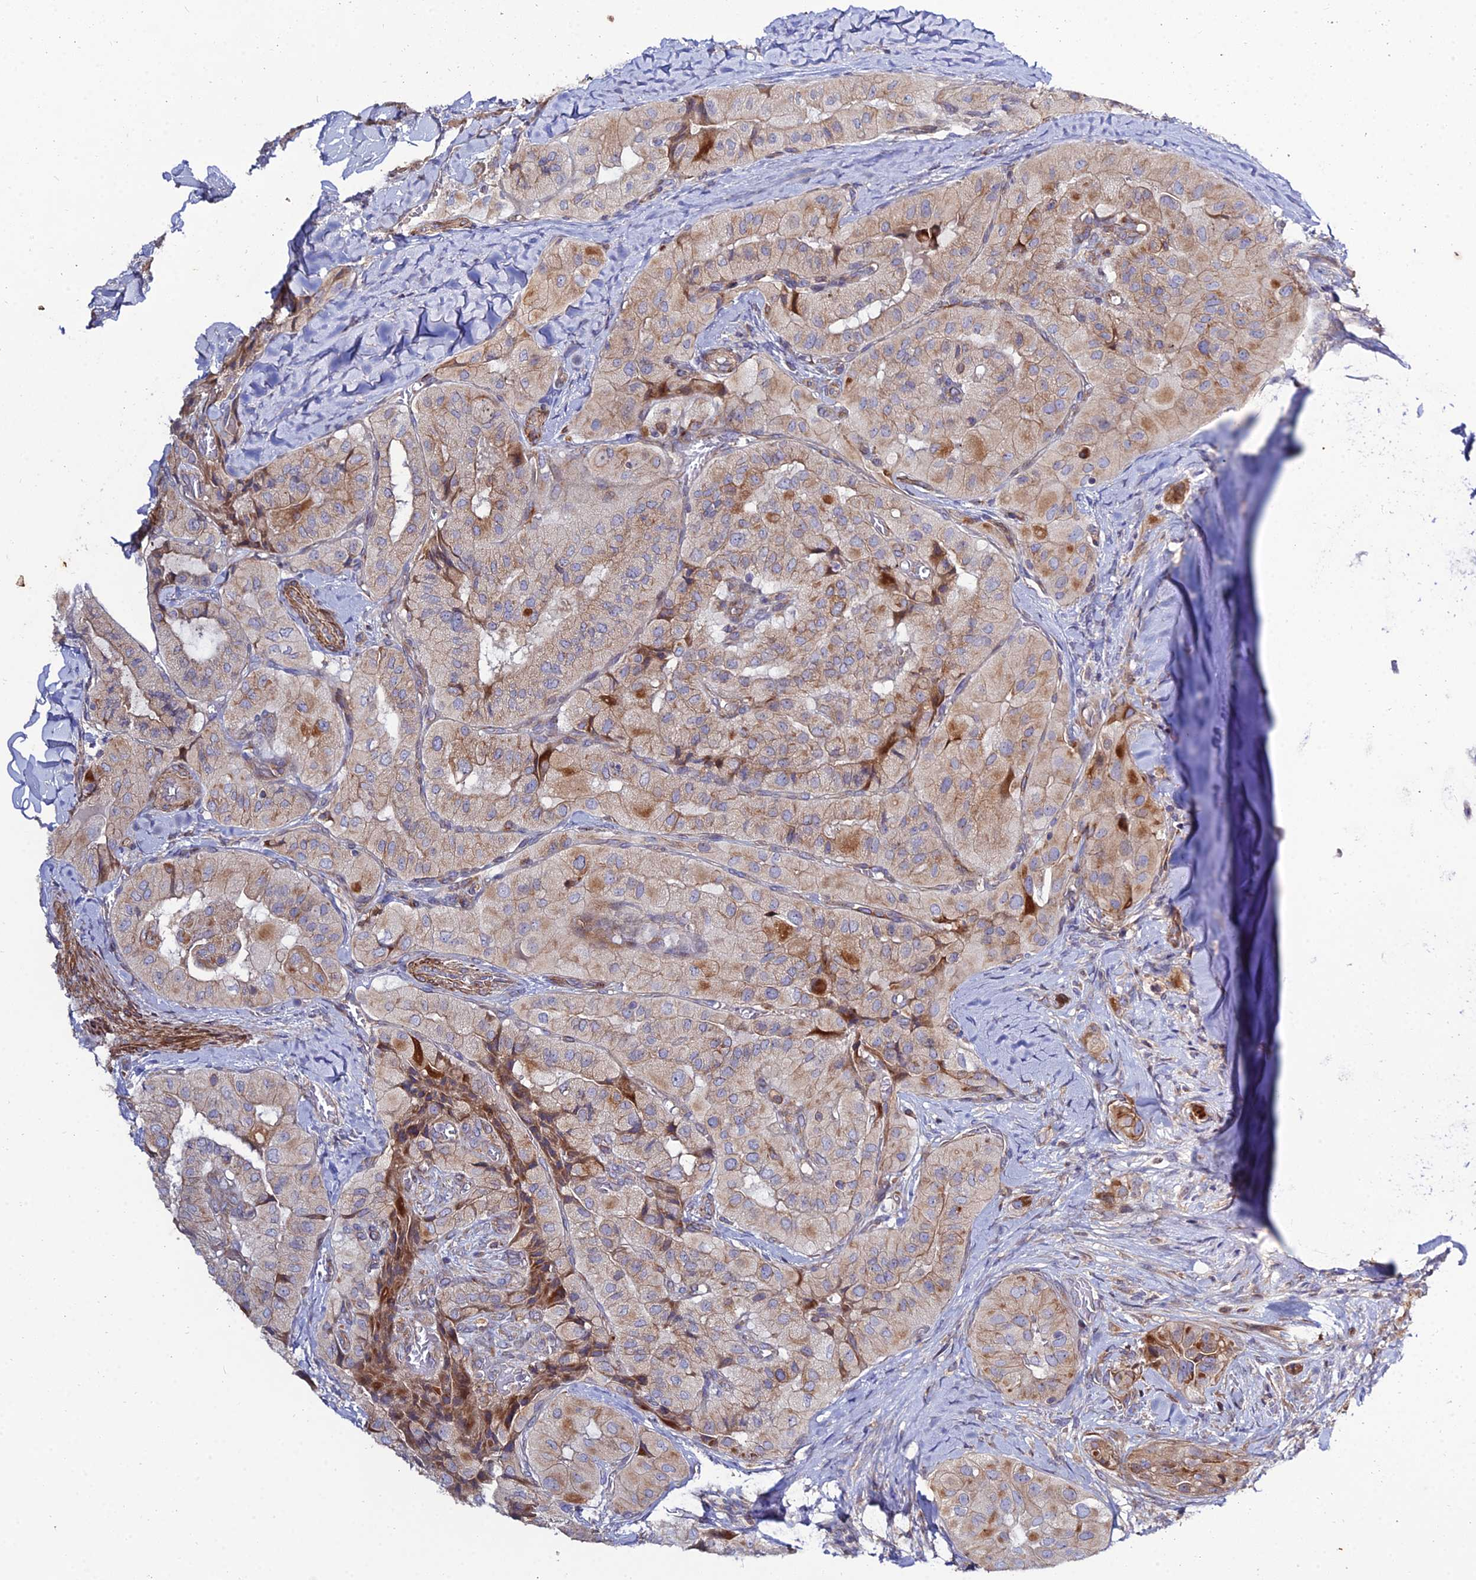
{"staining": {"intensity": "moderate", "quantity": "<25%", "location": "cytoplasmic/membranous"}, "tissue": "thyroid cancer", "cell_type": "Tumor cells", "image_type": "cancer", "snomed": [{"axis": "morphology", "description": "Normal tissue, NOS"}, {"axis": "morphology", "description": "Papillary adenocarcinoma, NOS"}, {"axis": "topography", "description": "Thyroid gland"}], "caption": "Tumor cells show low levels of moderate cytoplasmic/membranous staining in about <25% of cells in human papillary adenocarcinoma (thyroid).", "gene": "ARL6IP1", "patient": {"sex": "female", "age": 59}}